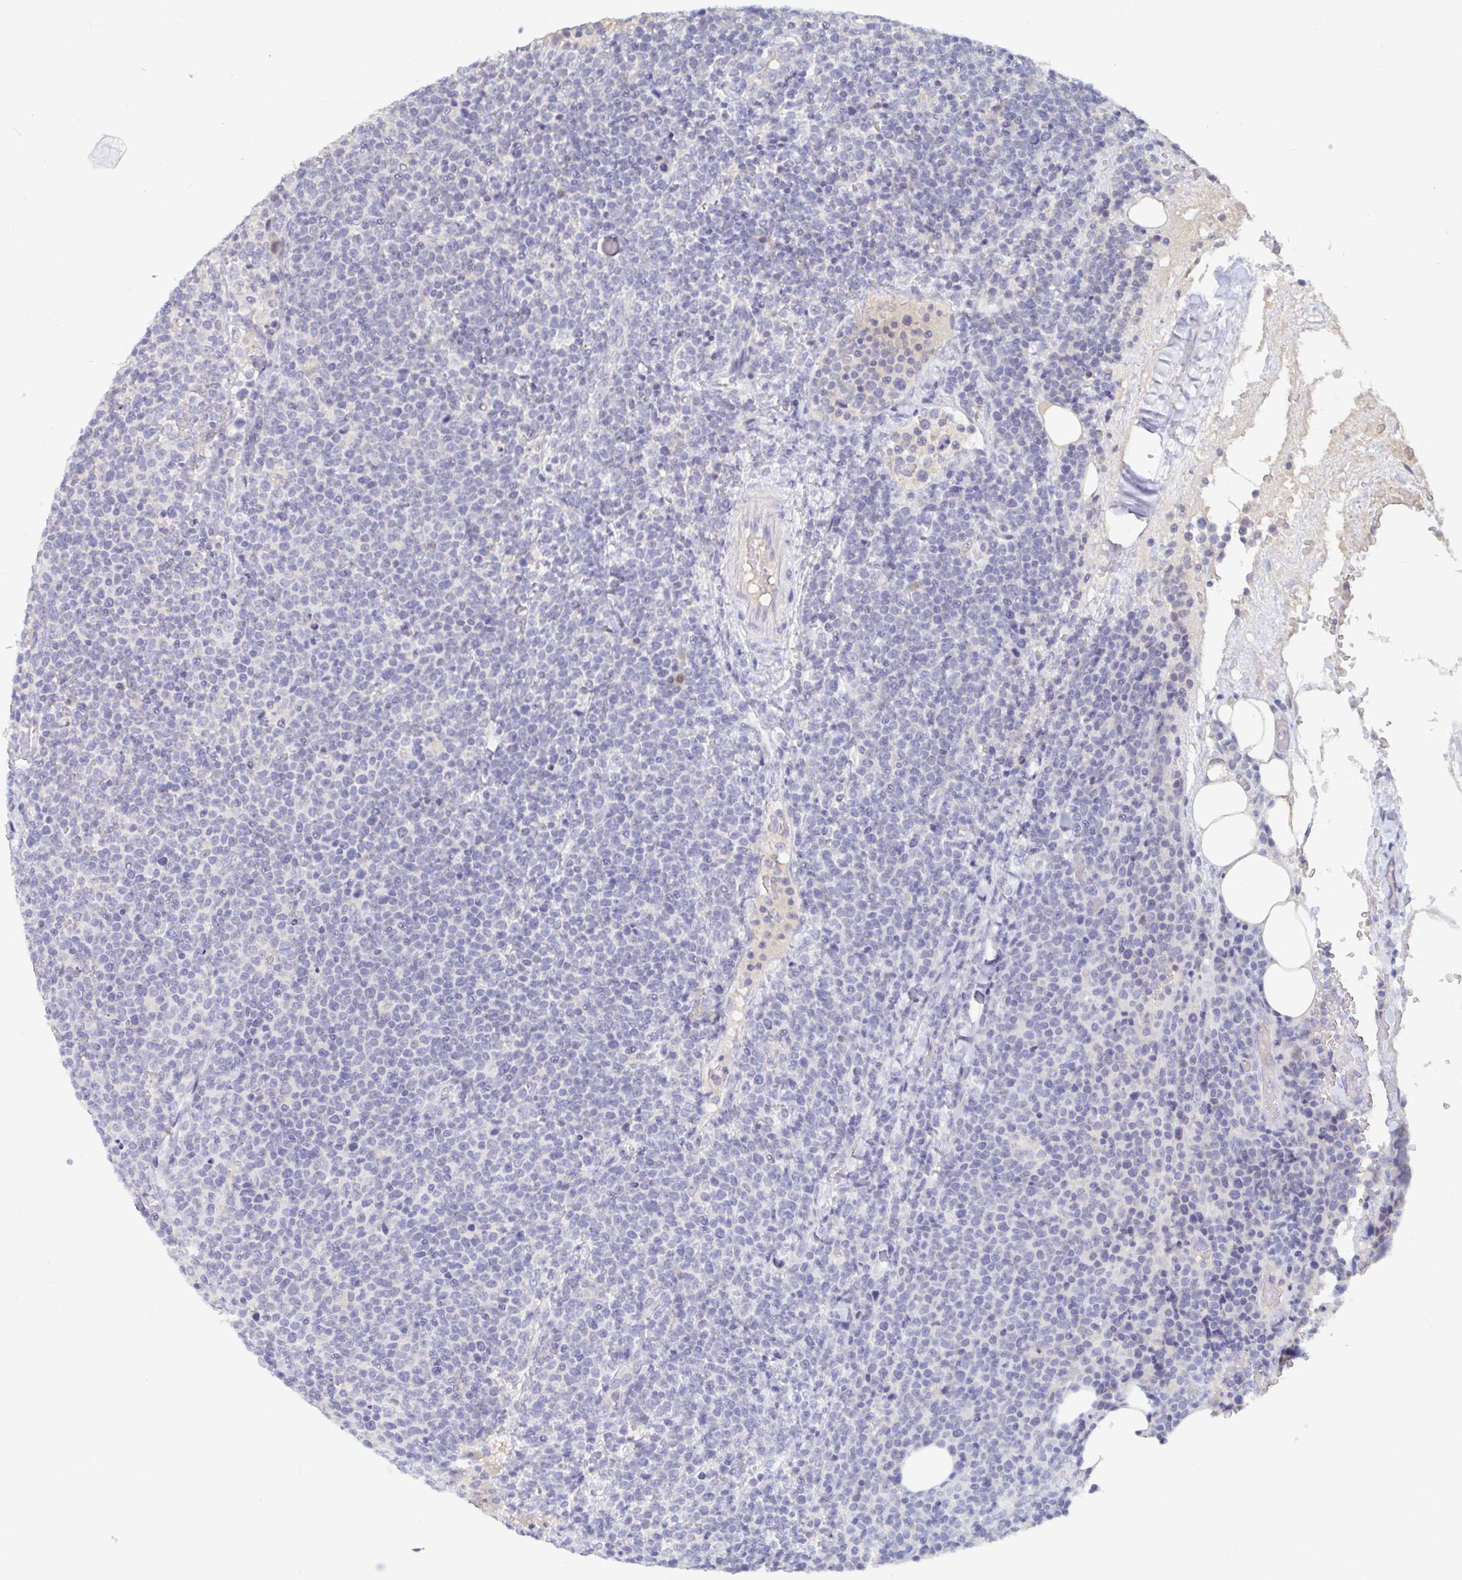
{"staining": {"intensity": "negative", "quantity": "none", "location": "none"}, "tissue": "lymphoma", "cell_type": "Tumor cells", "image_type": "cancer", "snomed": [{"axis": "morphology", "description": "Malignant lymphoma, non-Hodgkin's type, High grade"}, {"axis": "topography", "description": "Lymph node"}], "caption": "Tumor cells are negative for brown protein staining in high-grade malignant lymphoma, non-Hodgkin's type. (Immunohistochemistry (ihc), brightfield microscopy, high magnification).", "gene": "ZNF430", "patient": {"sex": "male", "age": 61}}